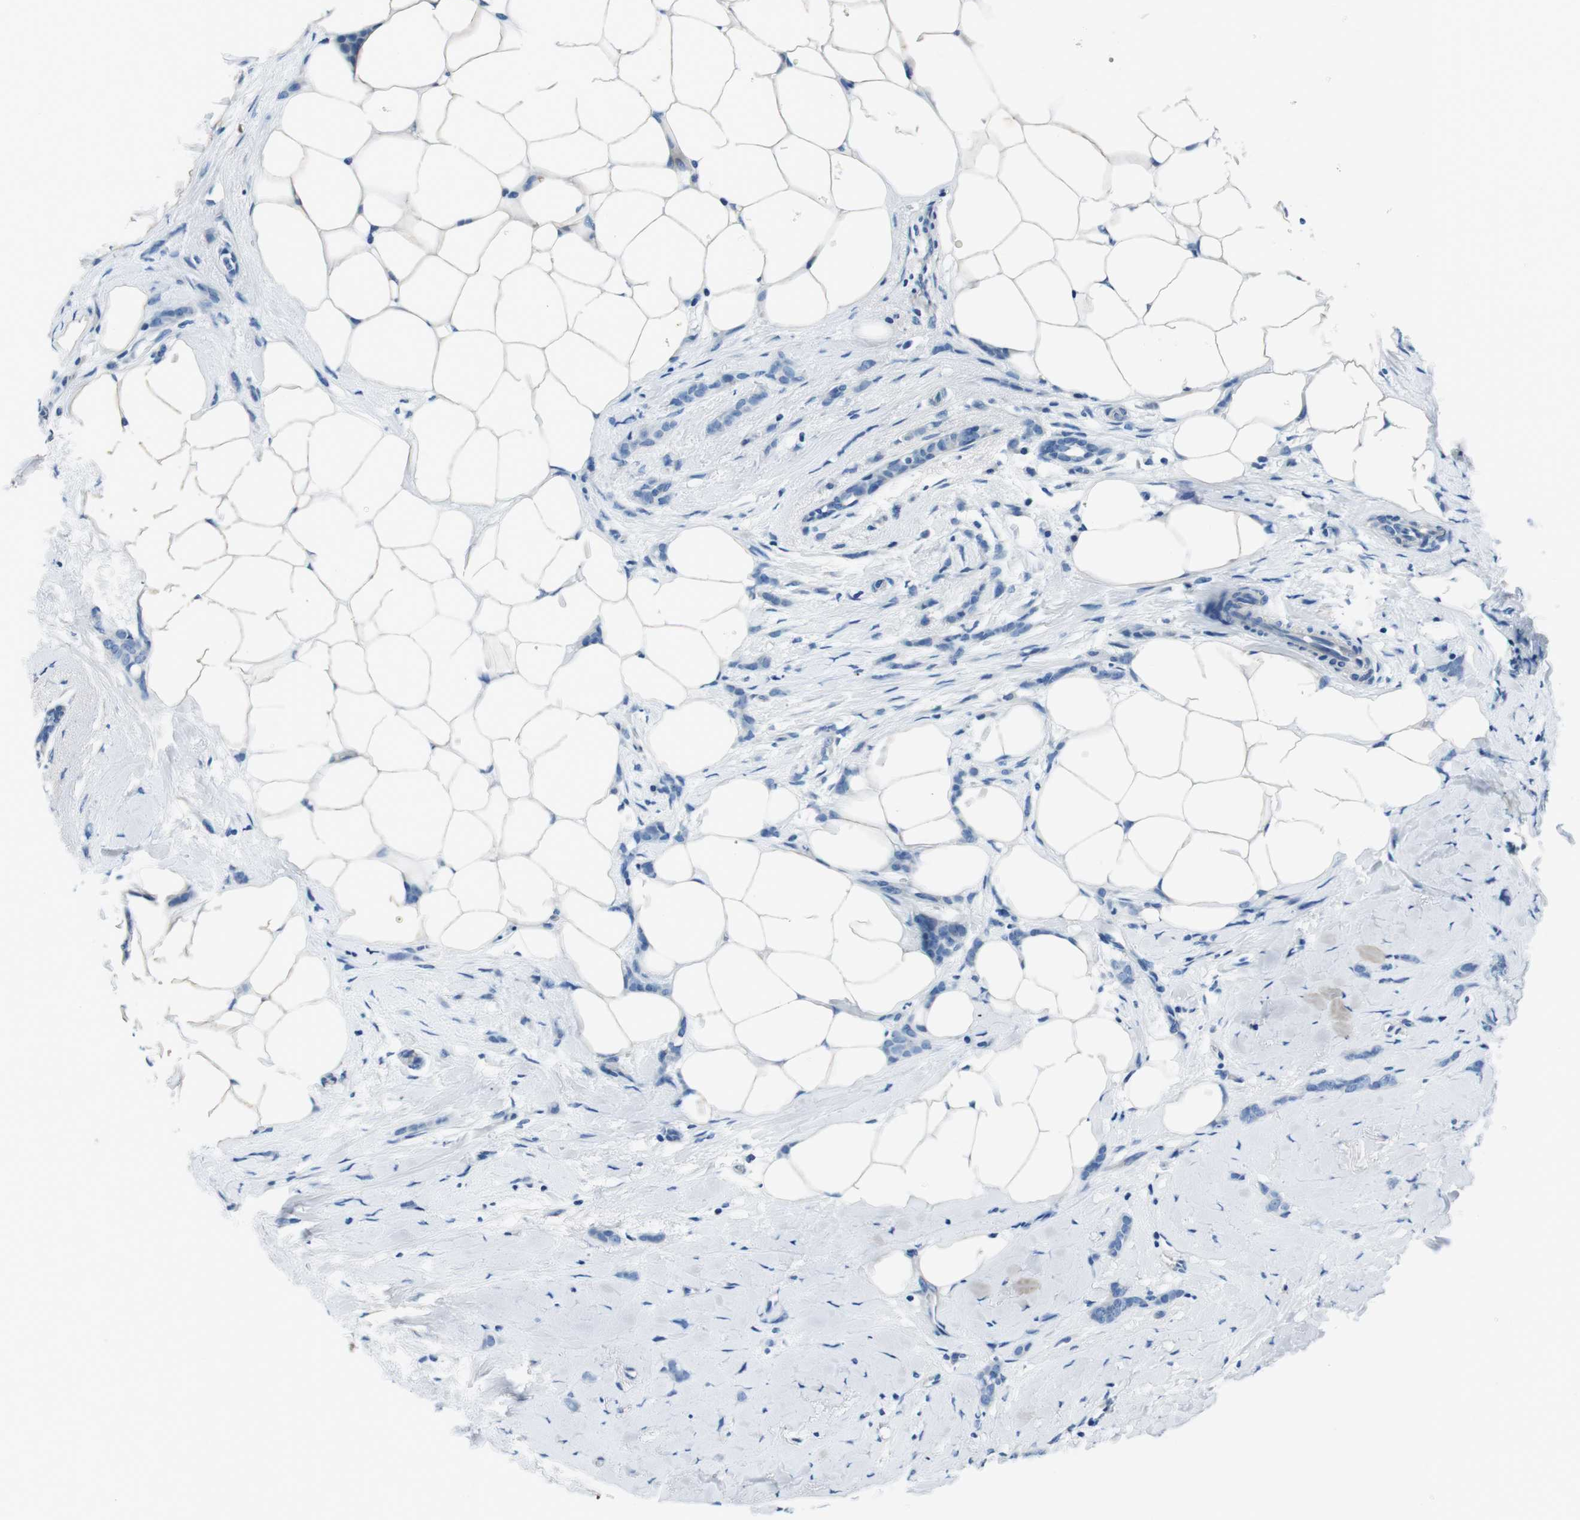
{"staining": {"intensity": "negative", "quantity": "none", "location": "none"}, "tissue": "breast cancer", "cell_type": "Tumor cells", "image_type": "cancer", "snomed": [{"axis": "morphology", "description": "Lobular carcinoma, in situ"}, {"axis": "morphology", "description": "Lobular carcinoma"}, {"axis": "topography", "description": "Breast"}], "caption": "Immunohistochemistry image of neoplastic tissue: human breast cancer (lobular carcinoma in situ) stained with DAB (3,3'-diaminobenzidine) reveals no significant protein staining in tumor cells.", "gene": "CASQ1", "patient": {"sex": "female", "age": 41}}